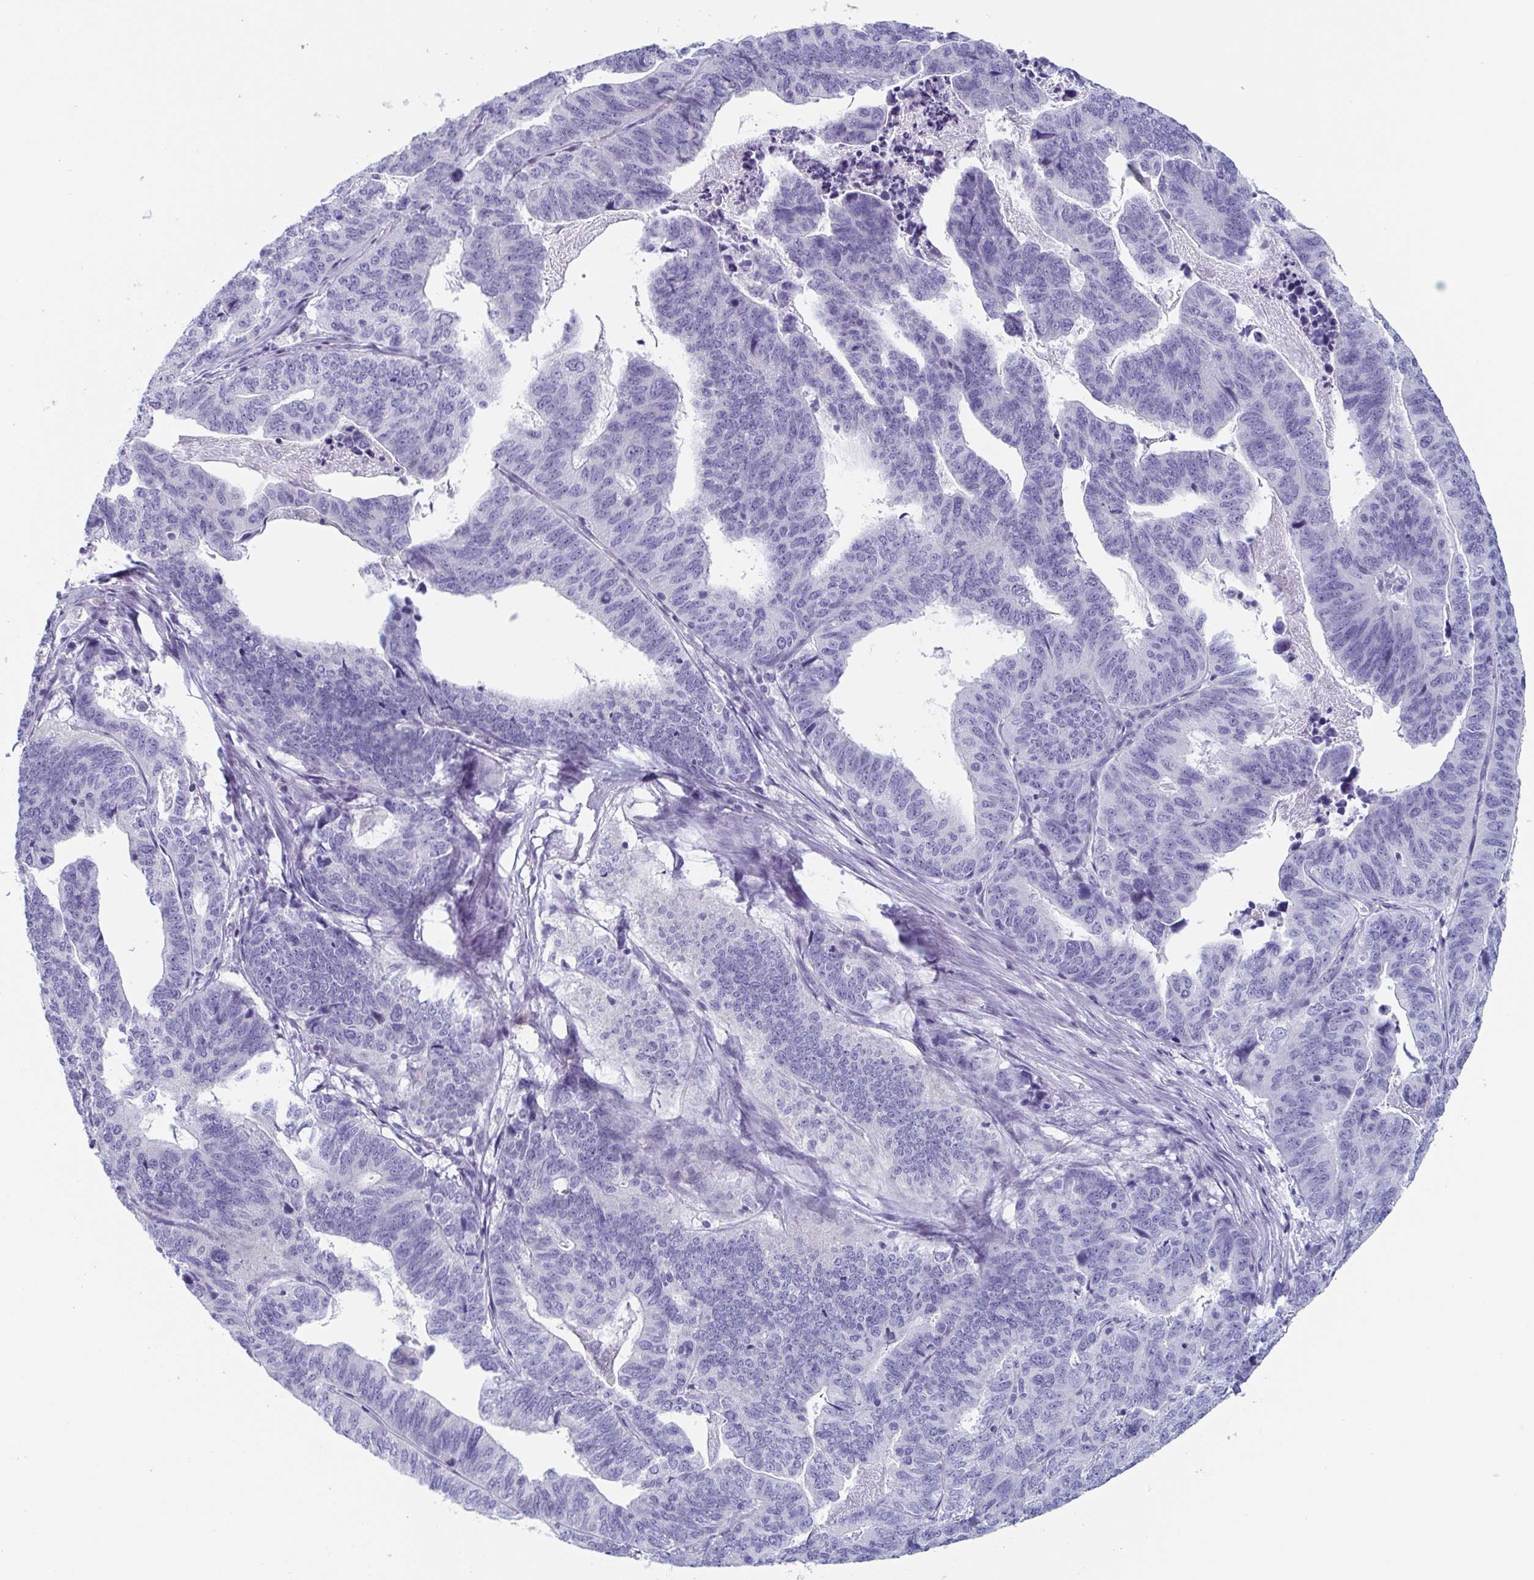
{"staining": {"intensity": "negative", "quantity": "none", "location": "none"}, "tissue": "stomach cancer", "cell_type": "Tumor cells", "image_type": "cancer", "snomed": [{"axis": "morphology", "description": "Adenocarcinoma, NOS"}, {"axis": "topography", "description": "Stomach, upper"}], "caption": "Adenocarcinoma (stomach) was stained to show a protein in brown. There is no significant positivity in tumor cells.", "gene": "LYRM2", "patient": {"sex": "female", "age": 67}}